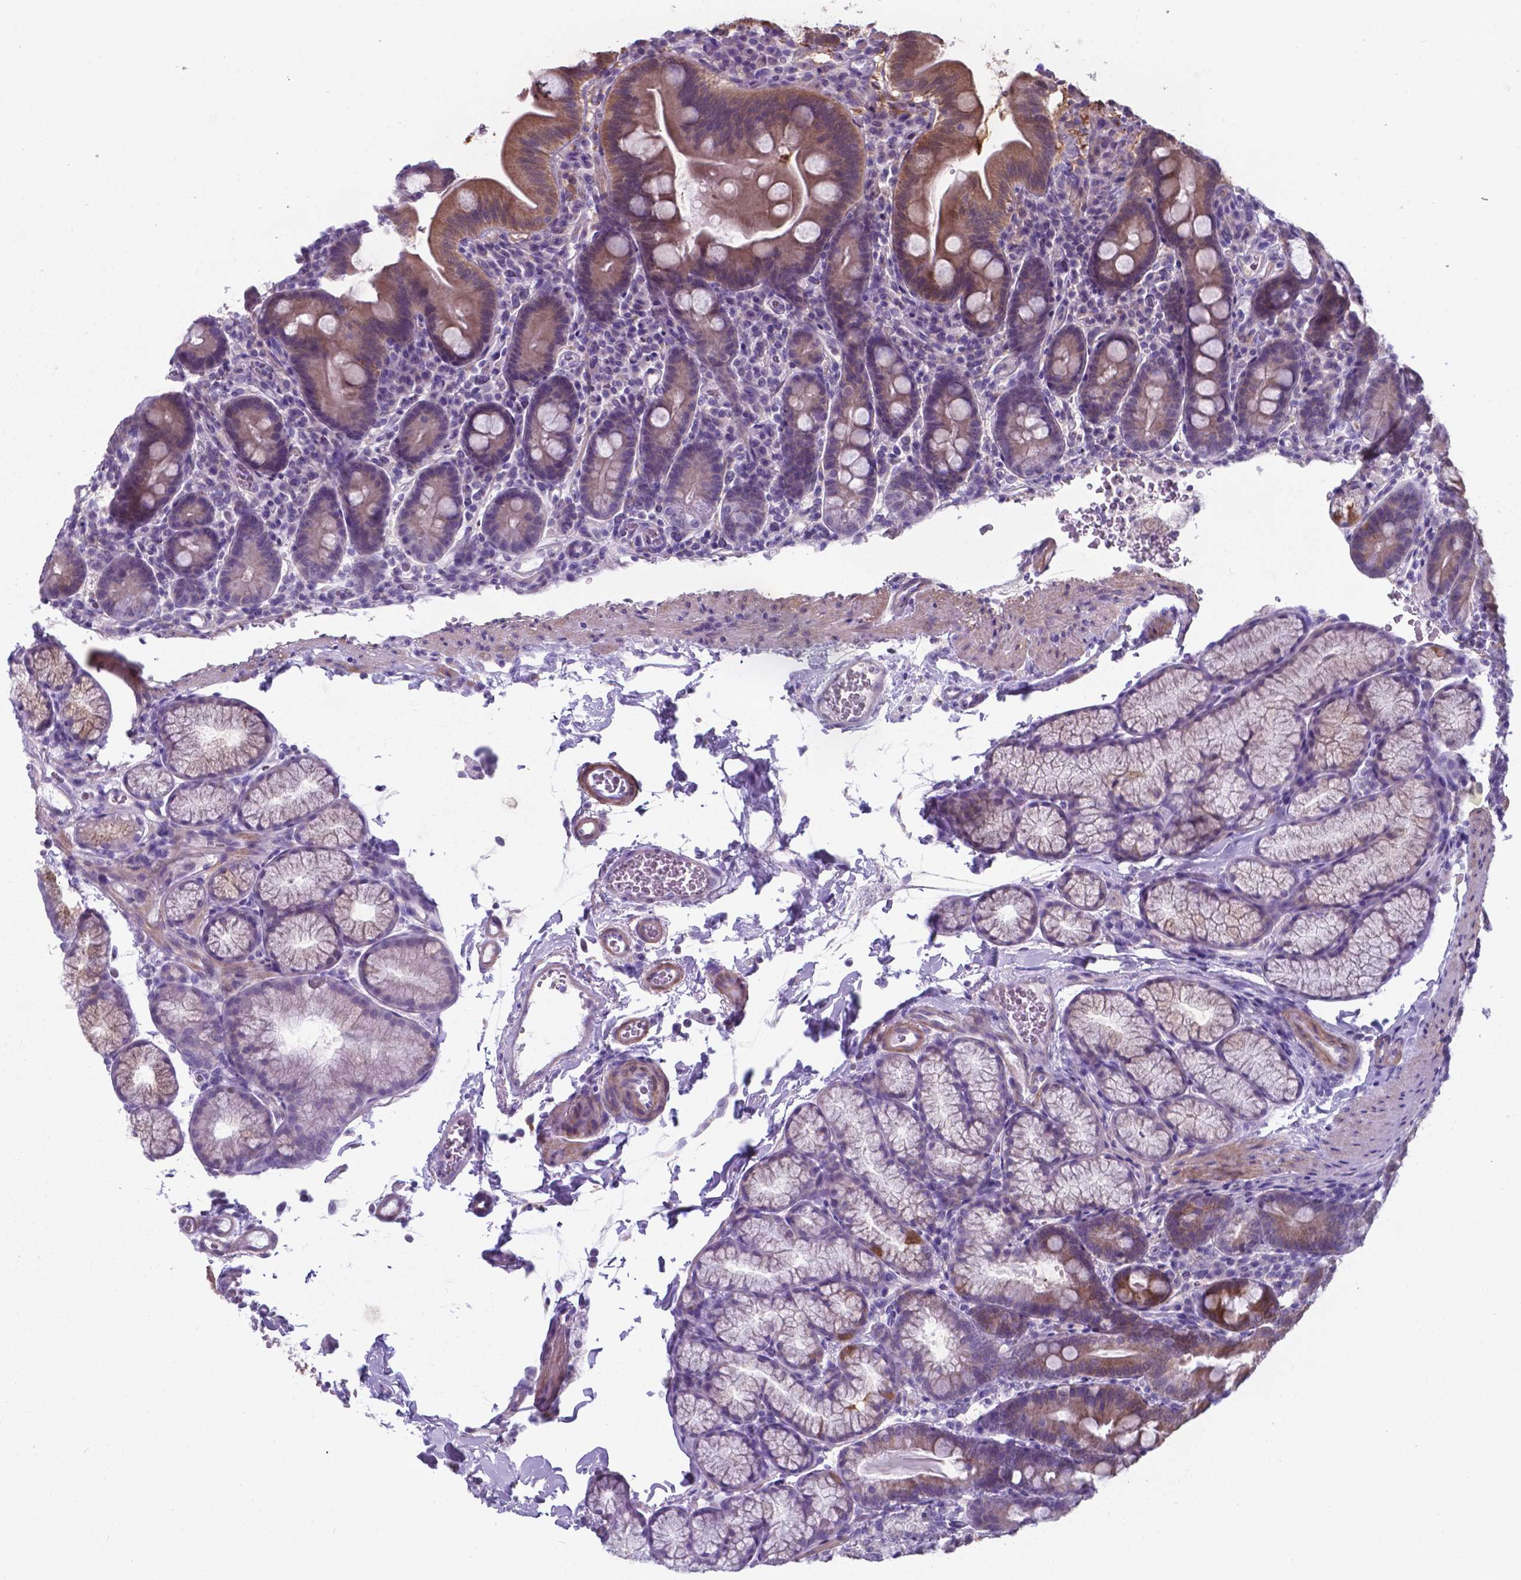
{"staining": {"intensity": "moderate", "quantity": ">75%", "location": "cytoplasmic/membranous"}, "tissue": "duodenum", "cell_type": "Glandular cells", "image_type": "normal", "snomed": [{"axis": "morphology", "description": "Normal tissue, NOS"}, {"axis": "topography", "description": "Duodenum"}], "caption": "A medium amount of moderate cytoplasmic/membranous positivity is identified in approximately >75% of glandular cells in normal duodenum.", "gene": "AP5B1", "patient": {"sex": "male", "age": 59}}